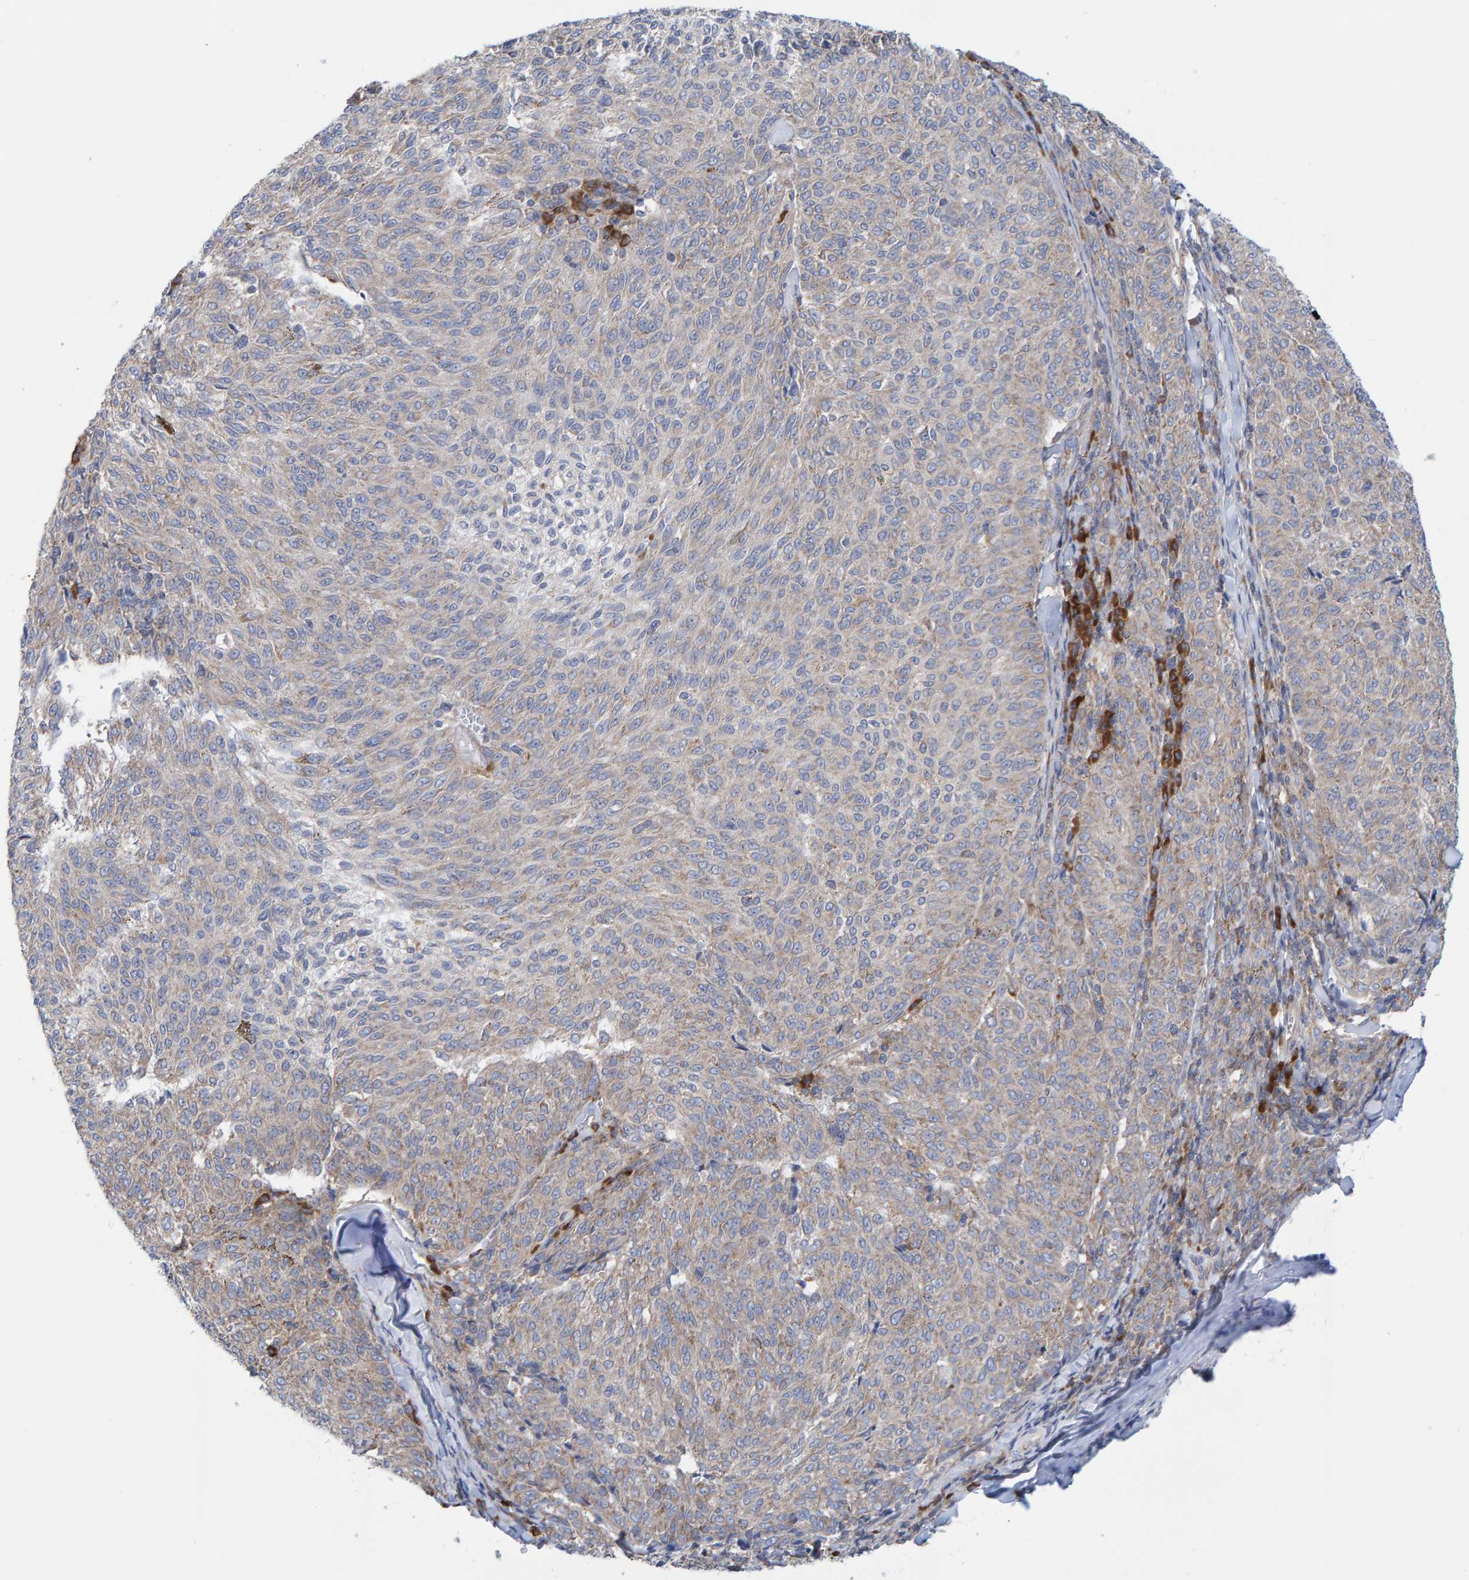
{"staining": {"intensity": "weak", "quantity": "<25%", "location": "cytoplasmic/membranous"}, "tissue": "melanoma", "cell_type": "Tumor cells", "image_type": "cancer", "snomed": [{"axis": "morphology", "description": "Malignant melanoma, NOS"}, {"axis": "topography", "description": "Skin"}], "caption": "IHC of malignant melanoma reveals no expression in tumor cells.", "gene": "CDK5RAP3", "patient": {"sex": "female", "age": 72}}